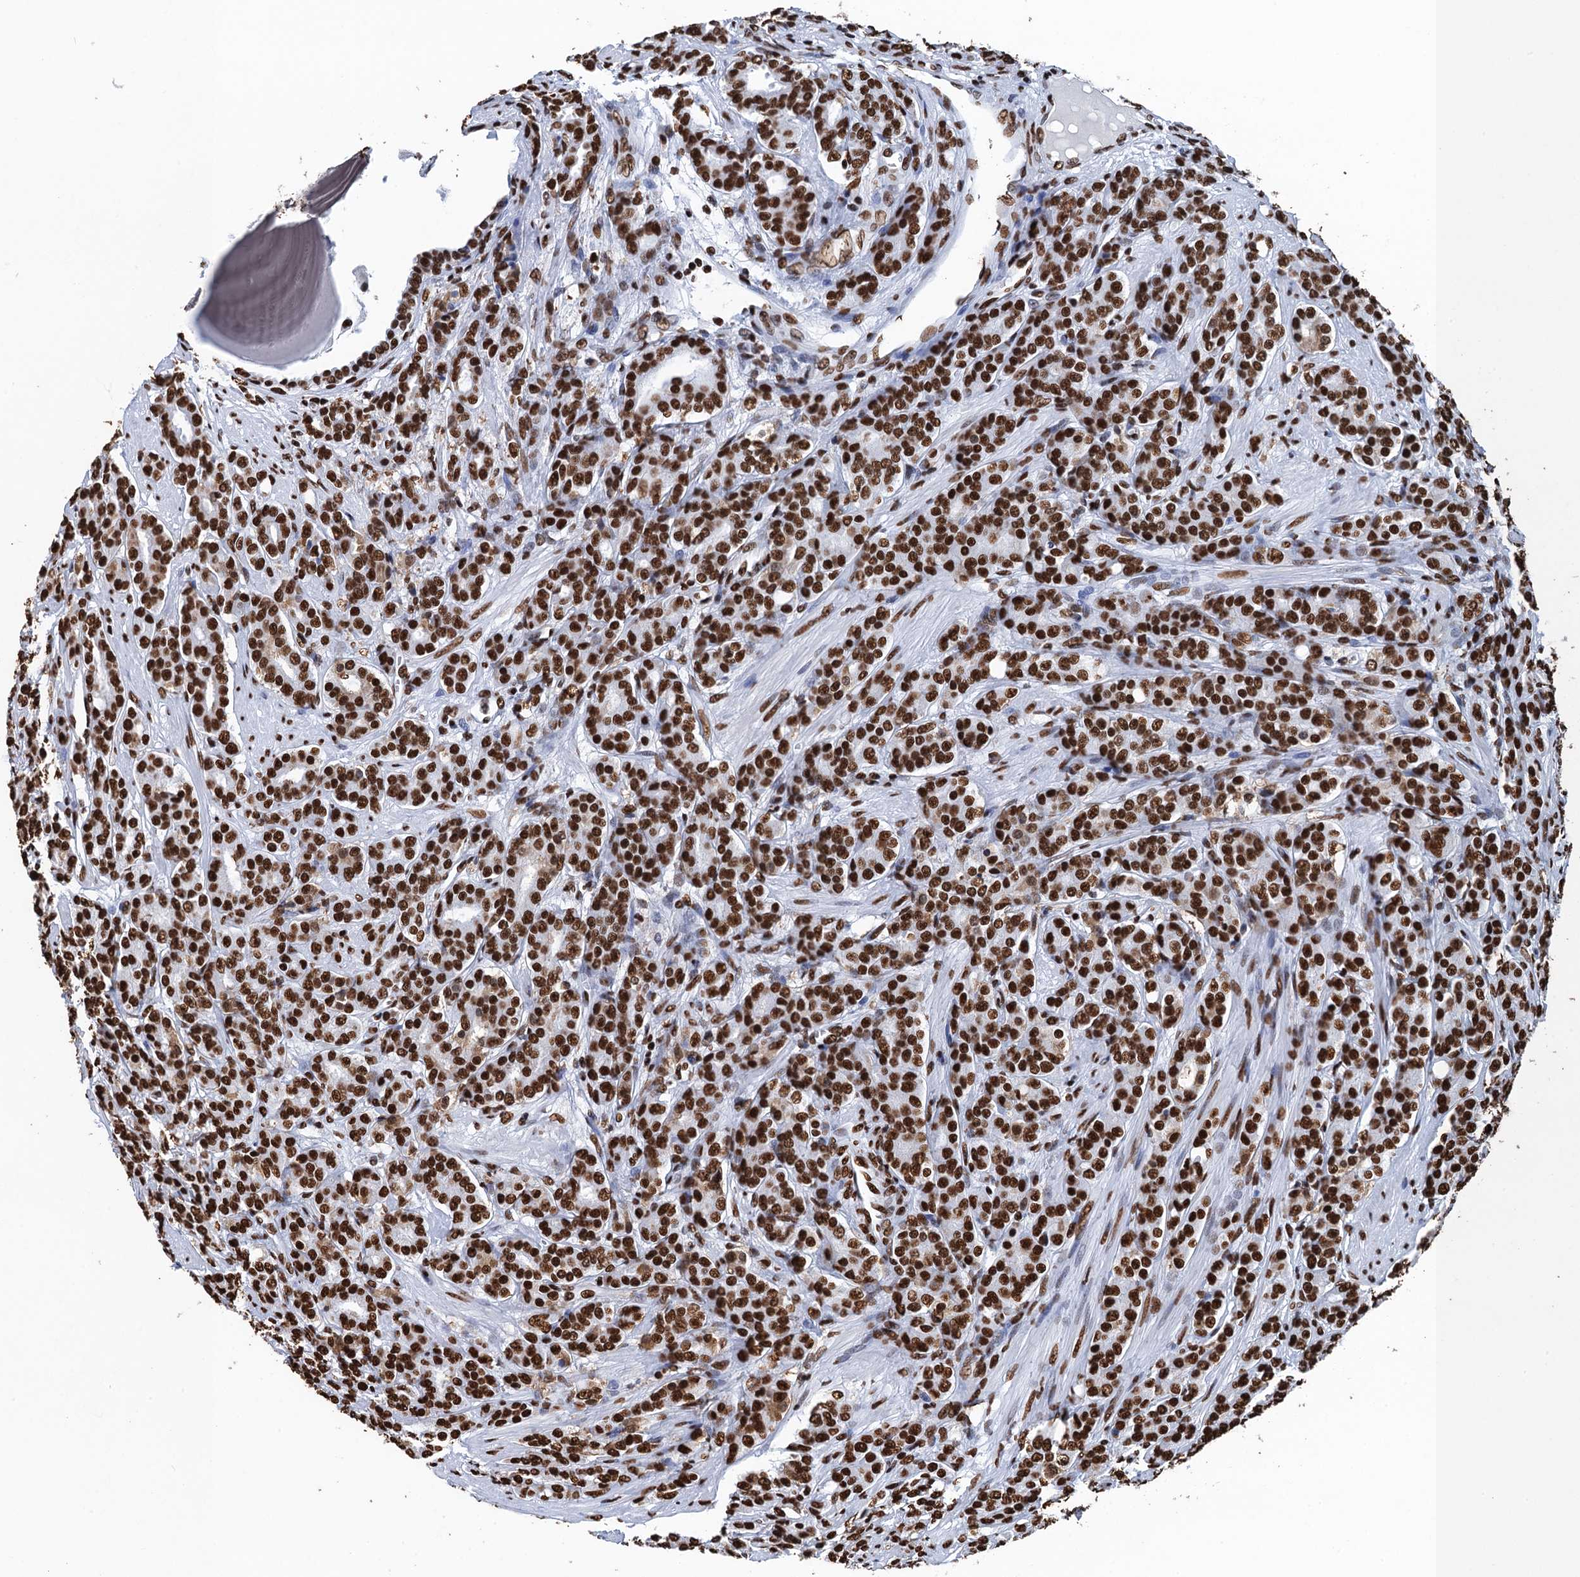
{"staining": {"intensity": "strong", "quantity": ">75%", "location": "nuclear"}, "tissue": "prostate cancer", "cell_type": "Tumor cells", "image_type": "cancer", "snomed": [{"axis": "morphology", "description": "Adenocarcinoma, High grade"}, {"axis": "topography", "description": "Prostate"}], "caption": "Protein staining by immunohistochemistry demonstrates strong nuclear positivity in about >75% of tumor cells in prostate cancer (high-grade adenocarcinoma). The protein of interest is stained brown, and the nuclei are stained in blue (DAB (3,3'-diaminobenzidine) IHC with brightfield microscopy, high magnification).", "gene": "UBA2", "patient": {"sex": "male", "age": 62}}